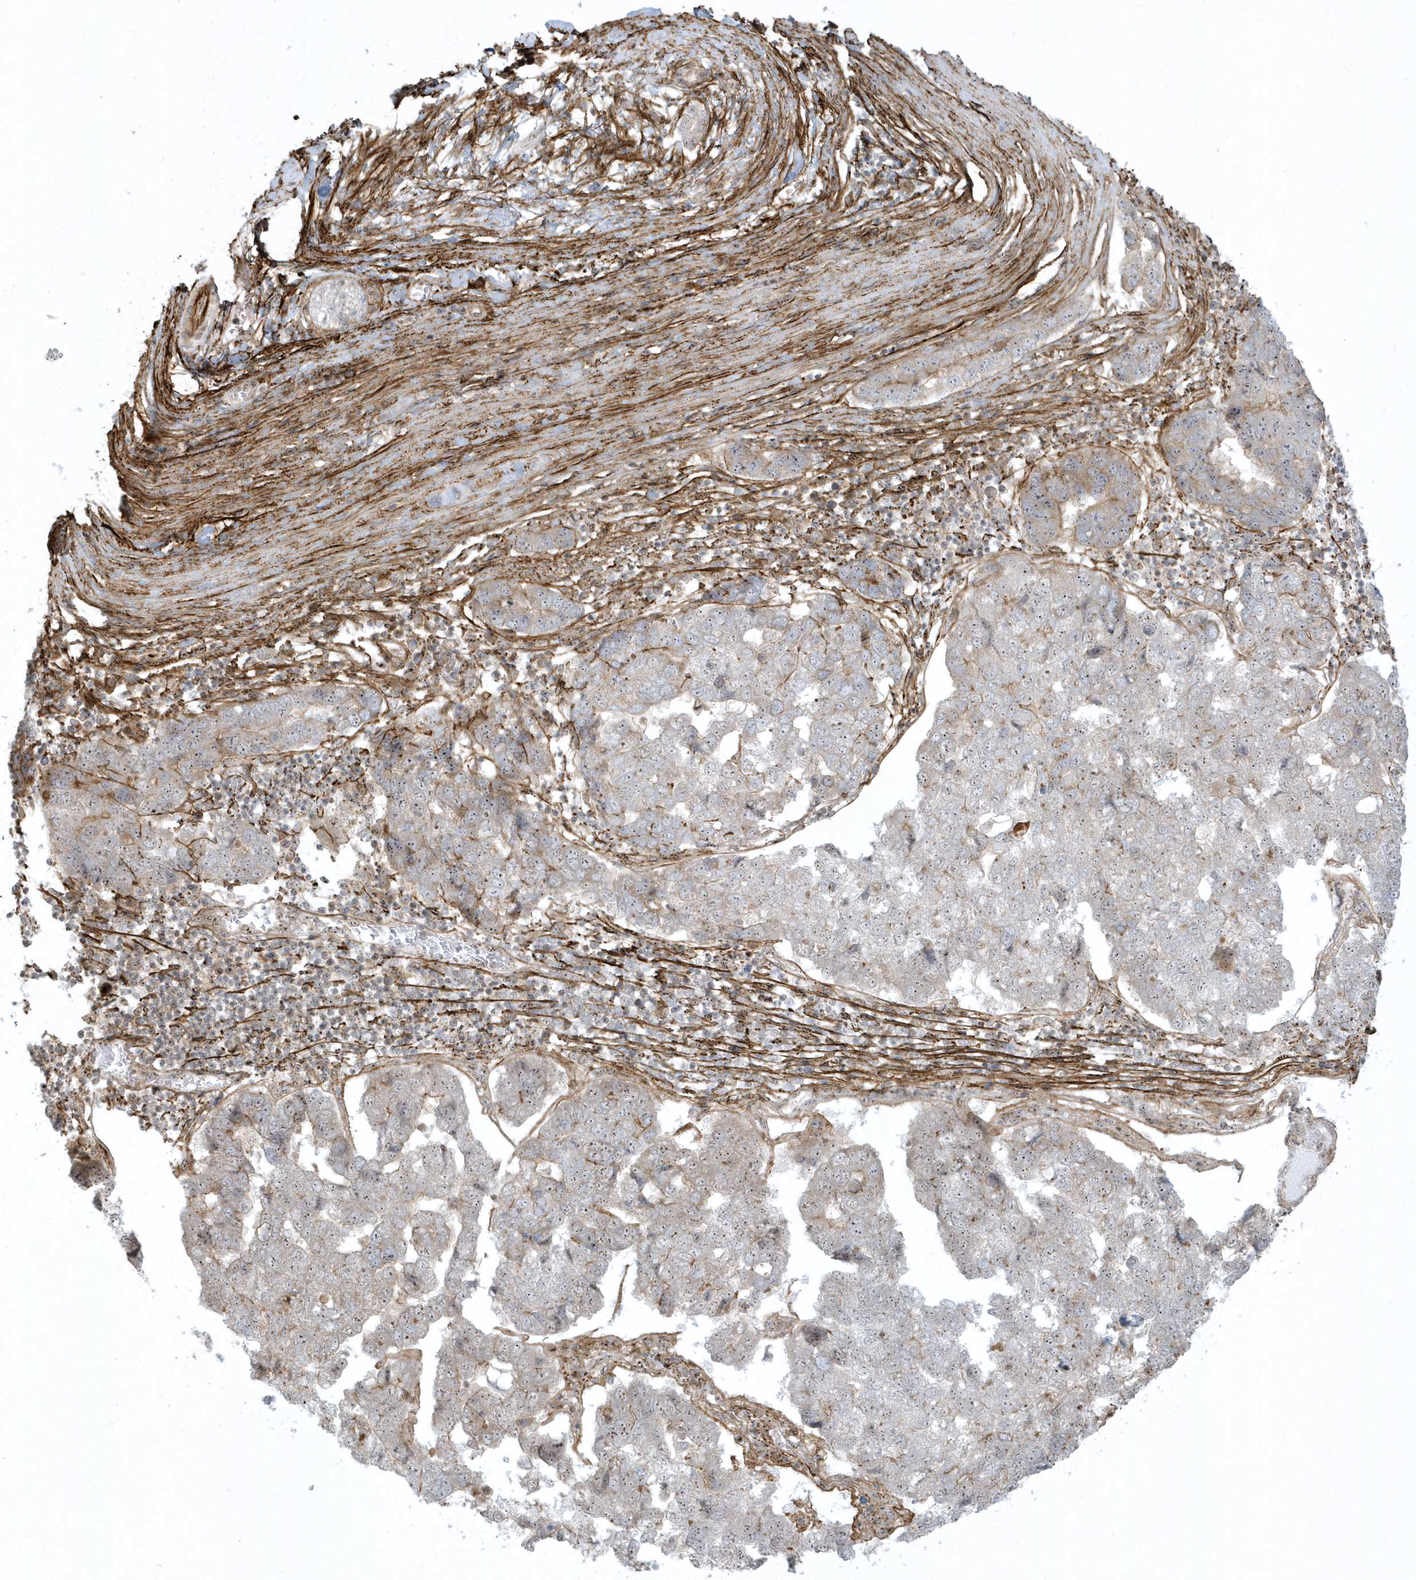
{"staining": {"intensity": "weak", "quantity": "<25%", "location": "cytoplasmic/membranous,nuclear"}, "tissue": "pancreatic cancer", "cell_type": "Tumor cells", "image_type": "cancer", "snomed": [{"axis": "morphology", "description": "Adenocarcinoma, NOS"}, {"axis": "topography", "description": "Pancreas"}], "caption": "Tumor cells are negative for protein expression in human pancreatic adenocarcinoma.", "gene": "MASP2", "patient": {"sex": "female", "age": 61}}